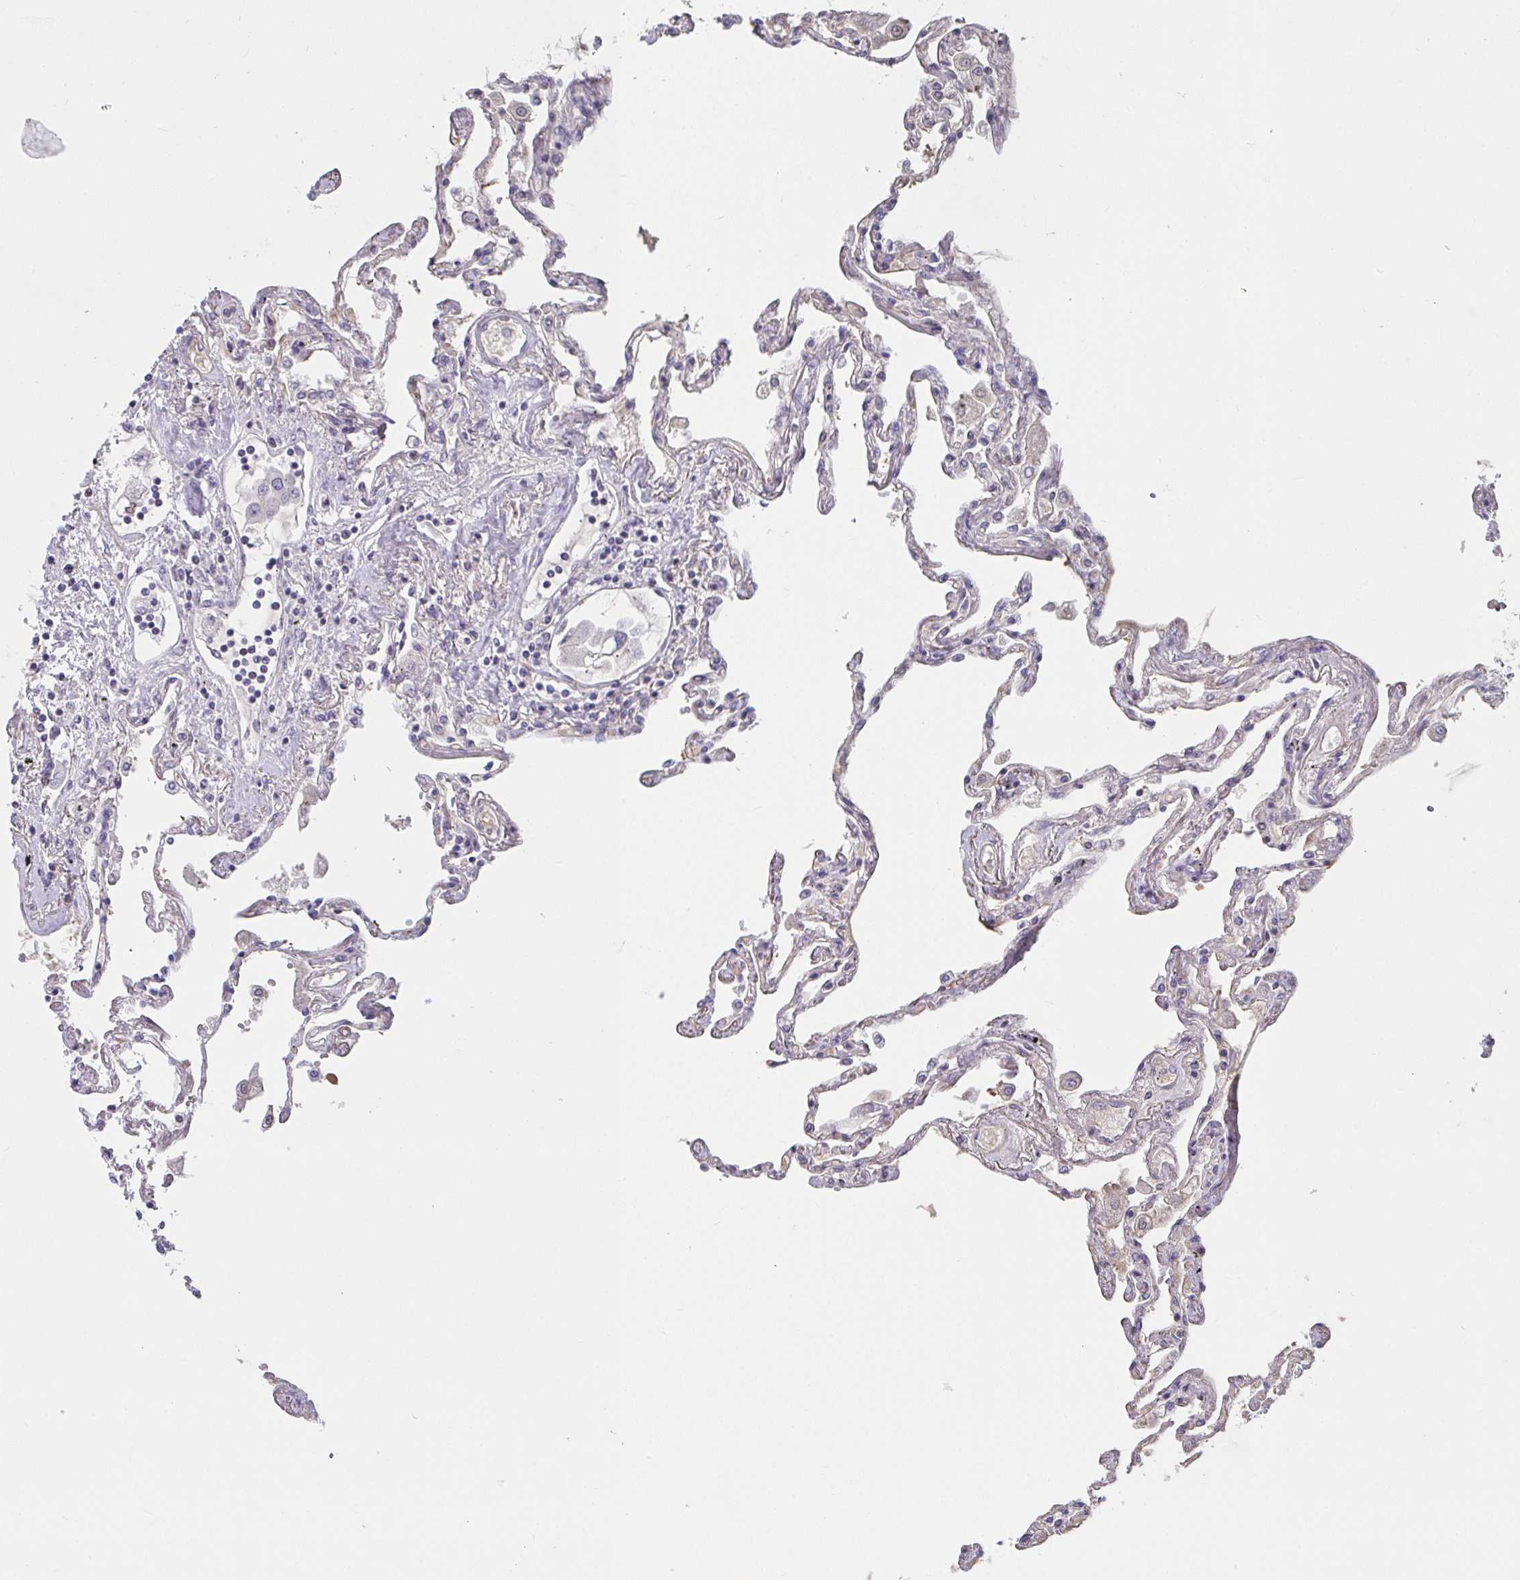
{"staining": {"intensity": "negative", "quantity": "none", "location": "none"}, "tissue": "lung", "cell_type": "Alveolar cells", "image_type": "normal", "snomed": [{"axis": "morphology", "description": "Normal tissue, NOS"}, {"axis": "morphology", "description": "Adenocarcinoma, NOS"}, {"axis": "topography", "description": "Cartilage tissue"}, {"axis": "topography", "description": "Lung"}], "caption": "Lung was stained to show a protein in brown. There is no significant positivity in alveolar cells. The staining was performed using DAB (3,3'-diaminobenzidine) to visualize the protein expression in brown, while the nuclei were stained in blue with hematoxylin (Magnification: 20x).", "gene": "NPY", "patient": {"sex": "female", "age": 67}}